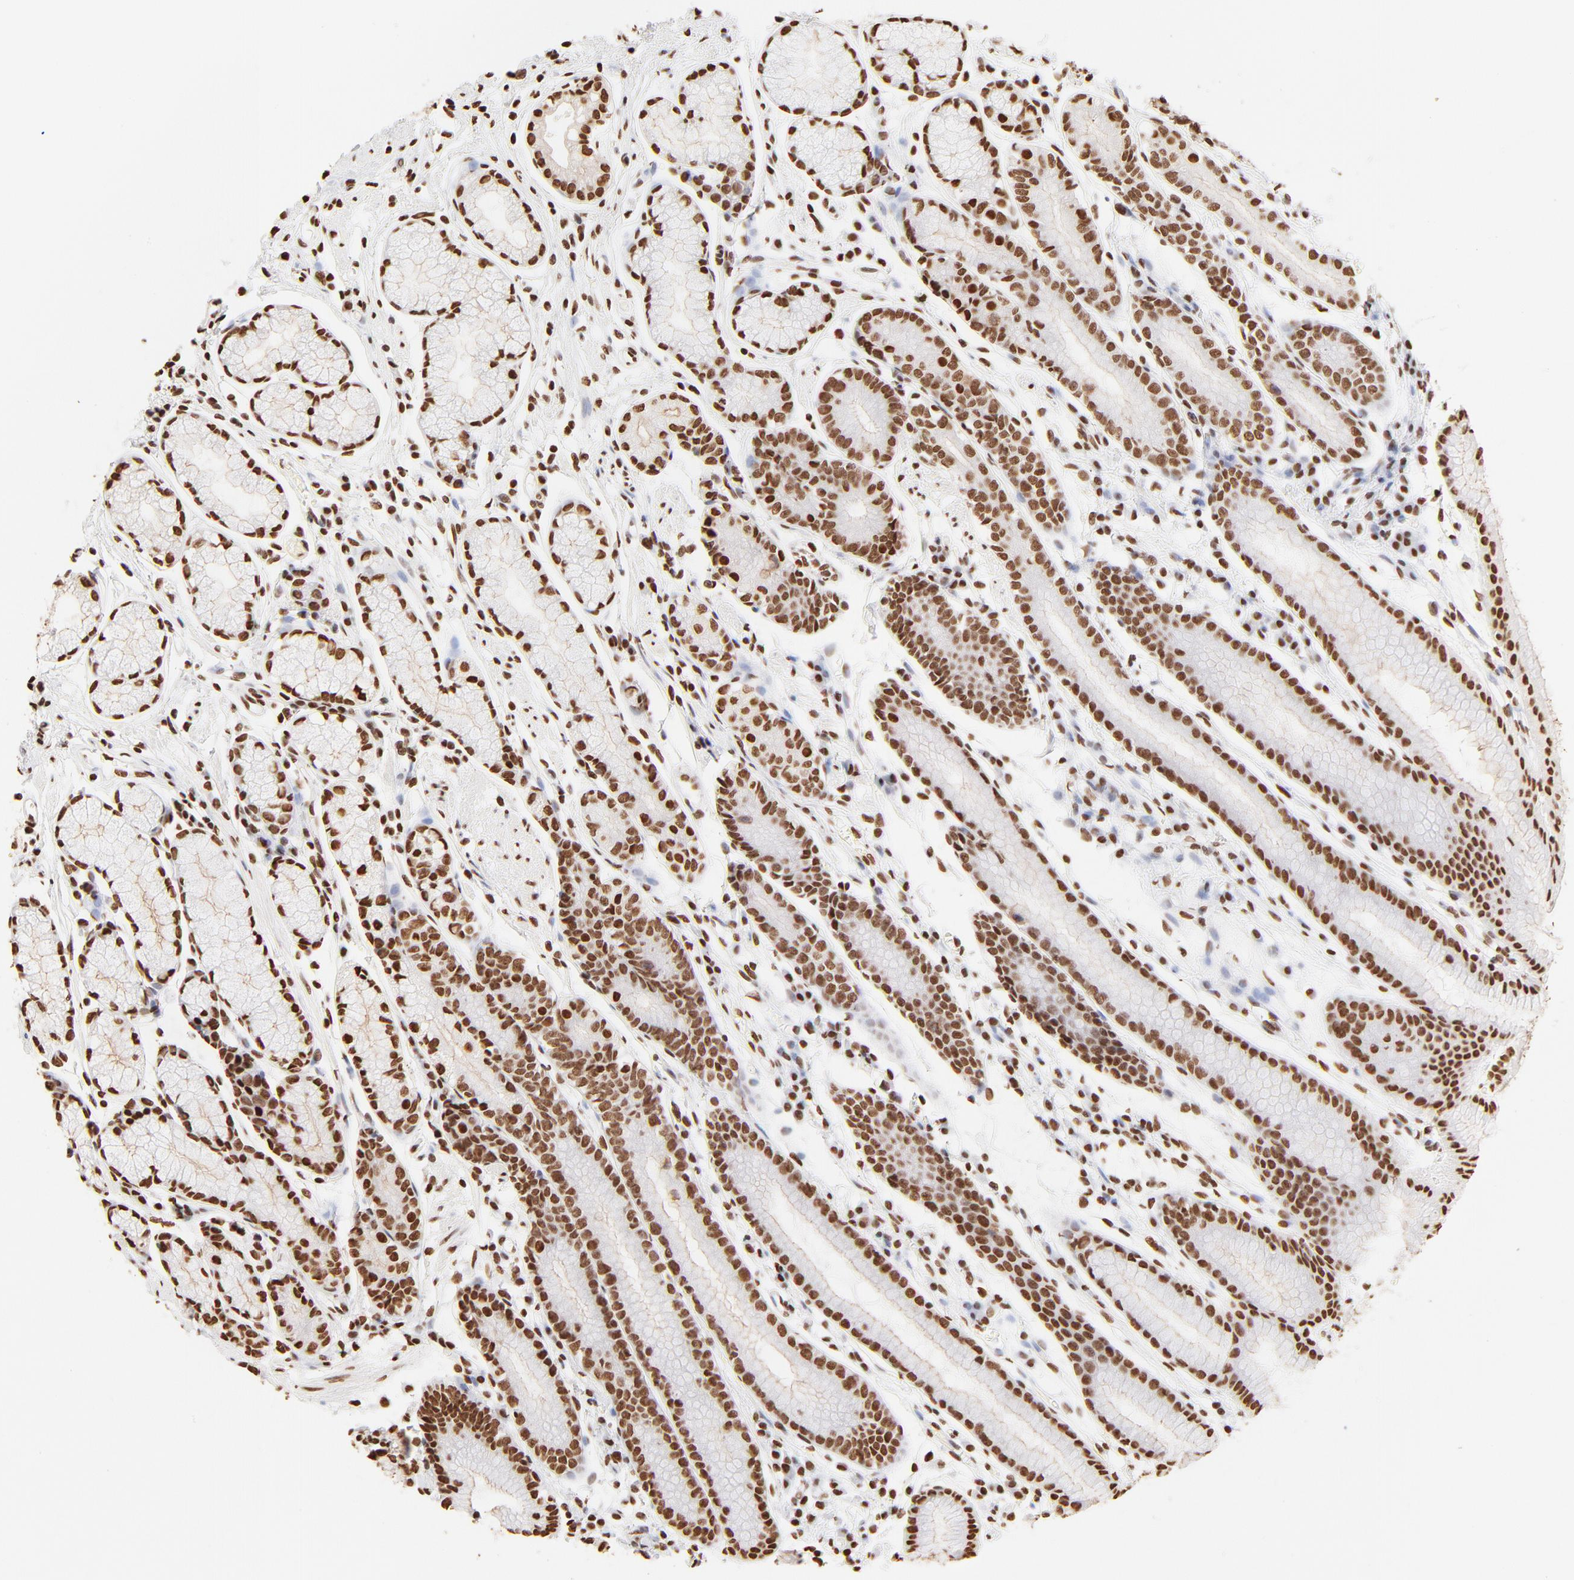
{"staining": {"intensity": "strong", "quantity": ">75%", "location": "cytoplasmic/membranous,nuclear"}, "tissue": "stomach", "cell_type": "Glandular cells", "image_type": "normal", "snomed": [{"axis": "morphology", "description": "Normal tissue, NOS"}, {"axis": "morphology", "description": "Inflammation, NOS"}, {"axis": "topography", "description": "Stomach, lower"}], "caption": "Strong cytoplasmic/membranous,nuclear positivity for a protein is present in about >75% of glandular cells of benign stomach using IHC.", "gene": "ZNF540", "patient": {"sex": "male", "age": 59}}